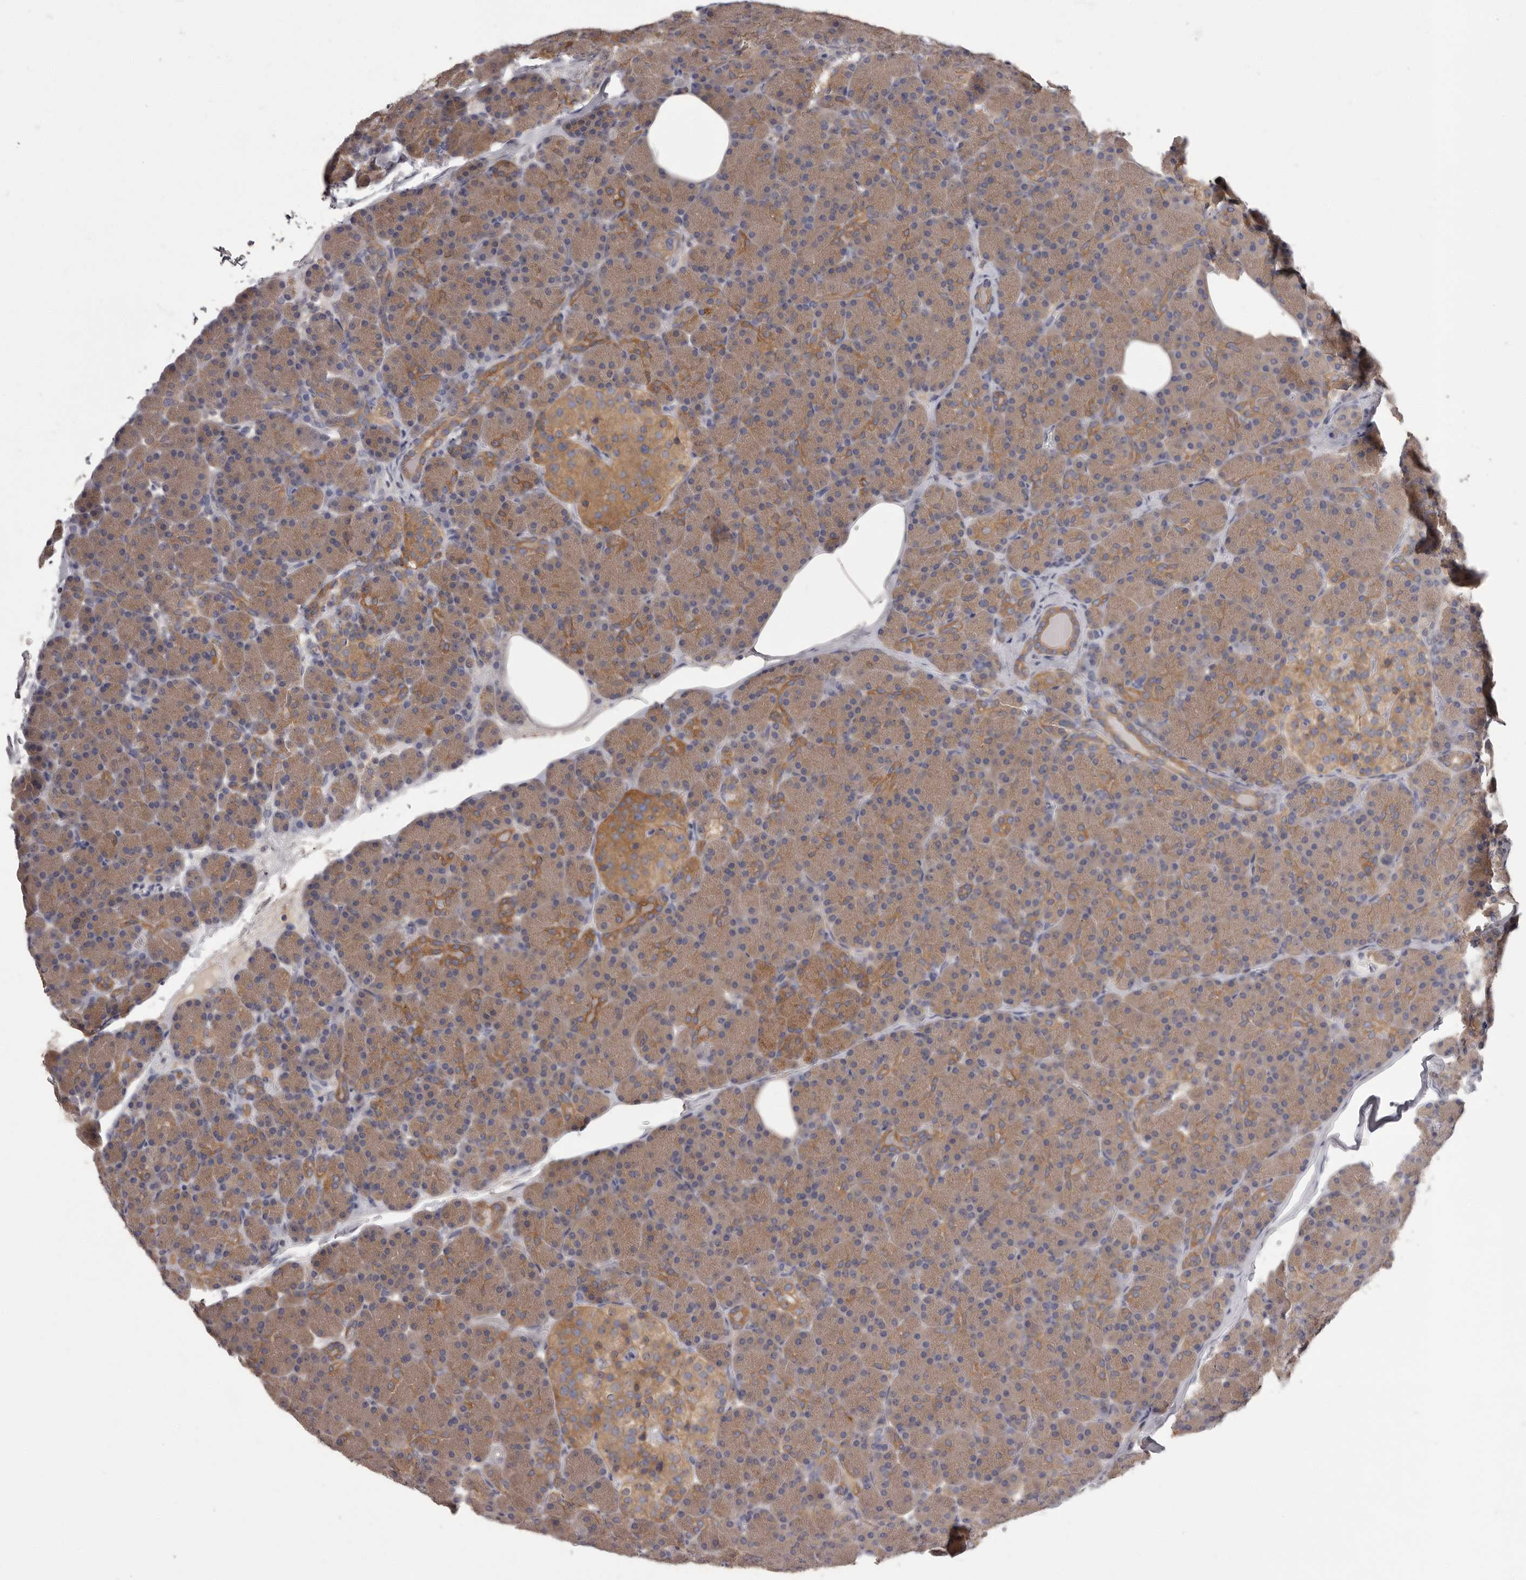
{"staining": {"intensity": "moderate", "quantity": ">75%", "location": "cytoplasmic/membranous"}, "tissue": "pancreas", "cell_type": "Exocrine glandular cells", "image_type": "normal", "snomed": [{"axis": "morphology", "description": "Normal tissue, NOS"}, {"axis": "topography", "description": "Pancreas"}], "caption": "The photomicrograph demonstrates staining of normal pancreas, revealing moderate cytoplasmic/membranous protein positivity (brown color) within exocrine glandular cells.", "gene": "APEH", "patient": {"sex": "female", "age": 43}}